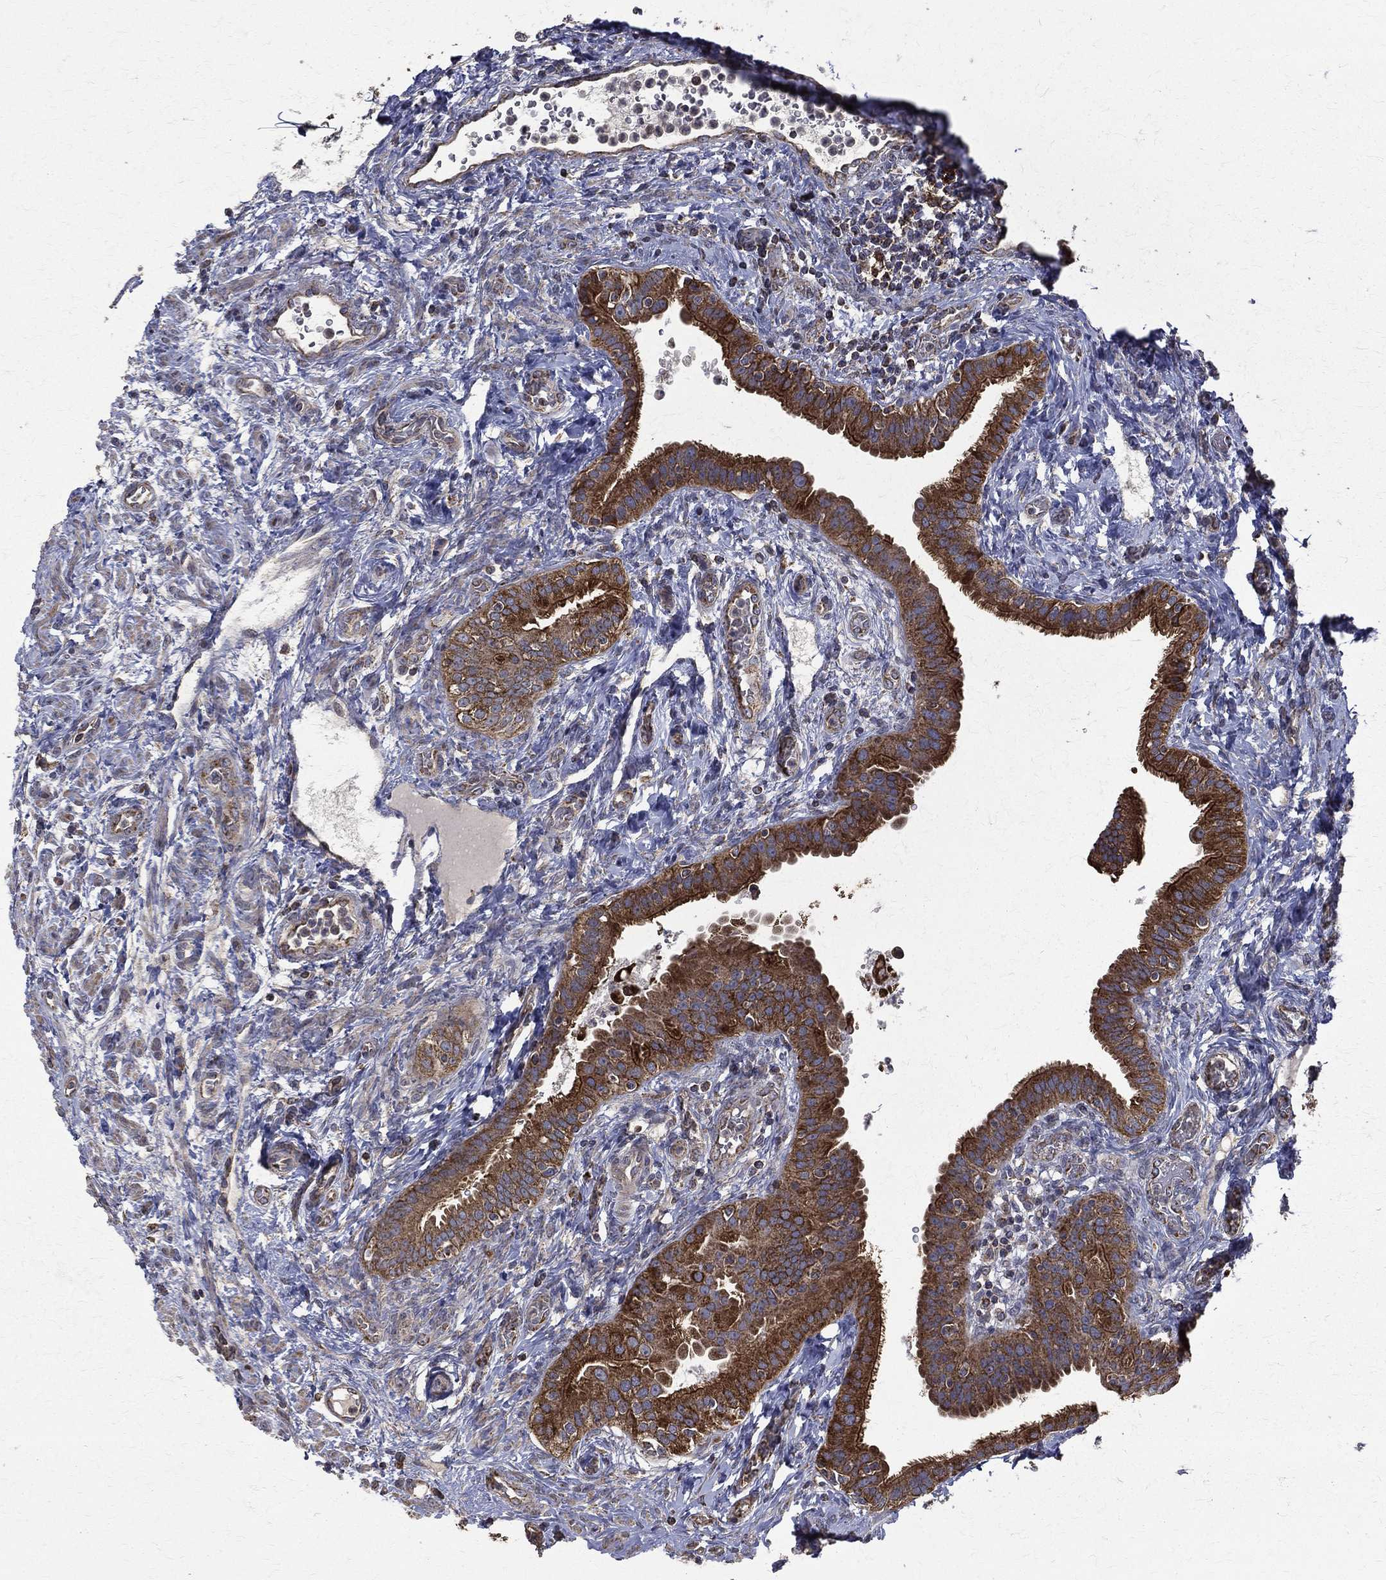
{"staining": {"intensity": "strong", "quantity": "25%-75%", "location": "cytoplasmic/membranous"}, "tissue": "fallopian tube", "cell_type": "Glandular cells", "image_type": "normal", "snomed": [{"axis": "morphology", "description": "Normal tissue, NOS"}, {"axis": "topography", "description": "Fallopian tube"}], "caption": "An immunohistochemistry (IHC) image of unremarkable tissue is shown. Protein staining in brown labels strong cytoplasmic/membranous positivity in fallopian tube within glandular cells. Immunohistochemistry stains the protein in brown and the nuclei are stained blue.", "gene": "RPGR", "patient": {"sex": "female", "age": 41}}